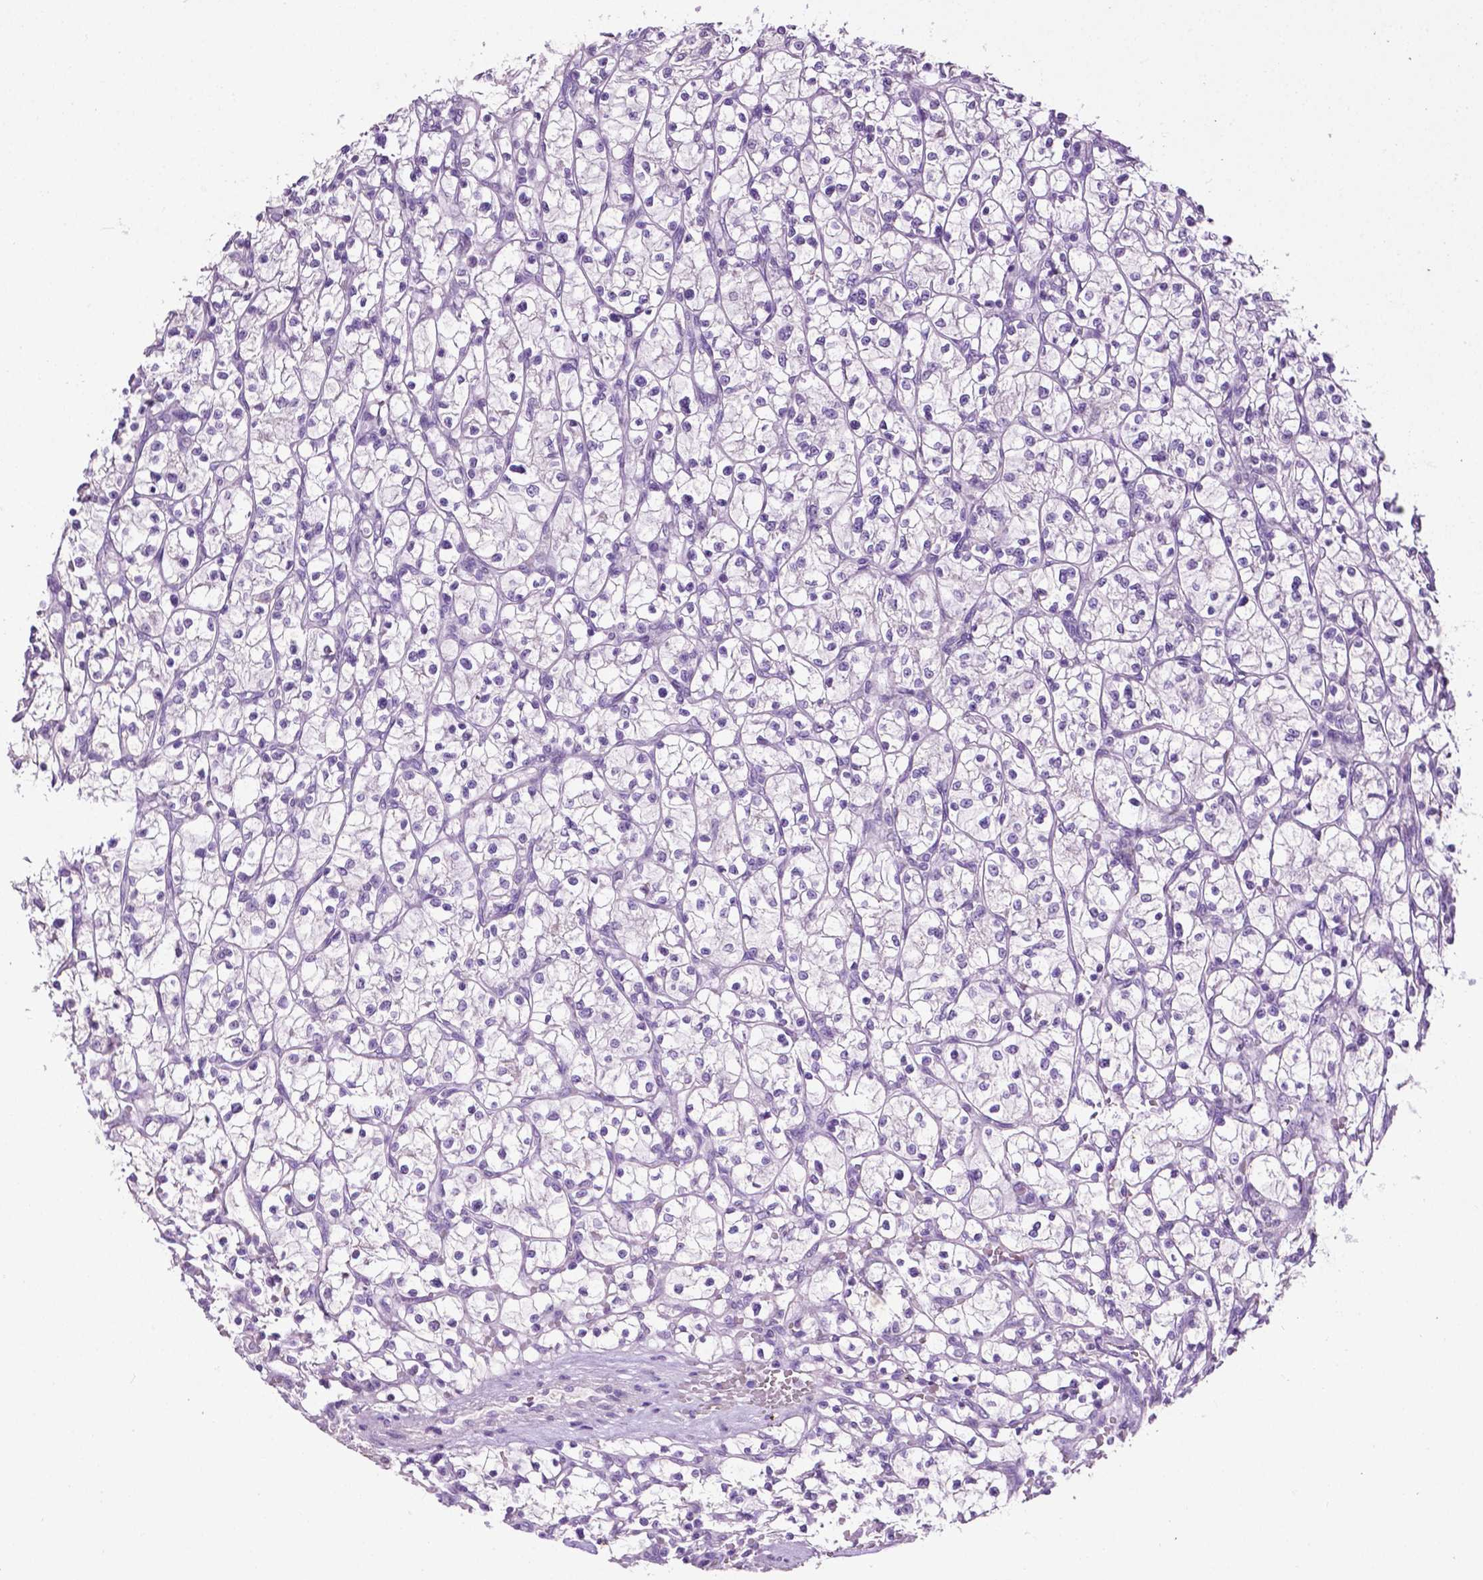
{"staining": {"intensity": "negative", "quantity": "none", "location": "none"}, "tissue": "renal cancer", "cell_type": "Tumor cells", "image_type": "cancer", "snomed": [{"axis": "morphology", "description": "Adenocarcinoma, NOS"}, {"axis": "topography", "description": "Kidney"}], "caption": "A histopathology image of renal cancer stained for a protein reveals no brown staining in tumor cells. Nuclei are stained in blue.", "gene": "TACSTD2", "patient": {"sex": "female", "age": 64}}